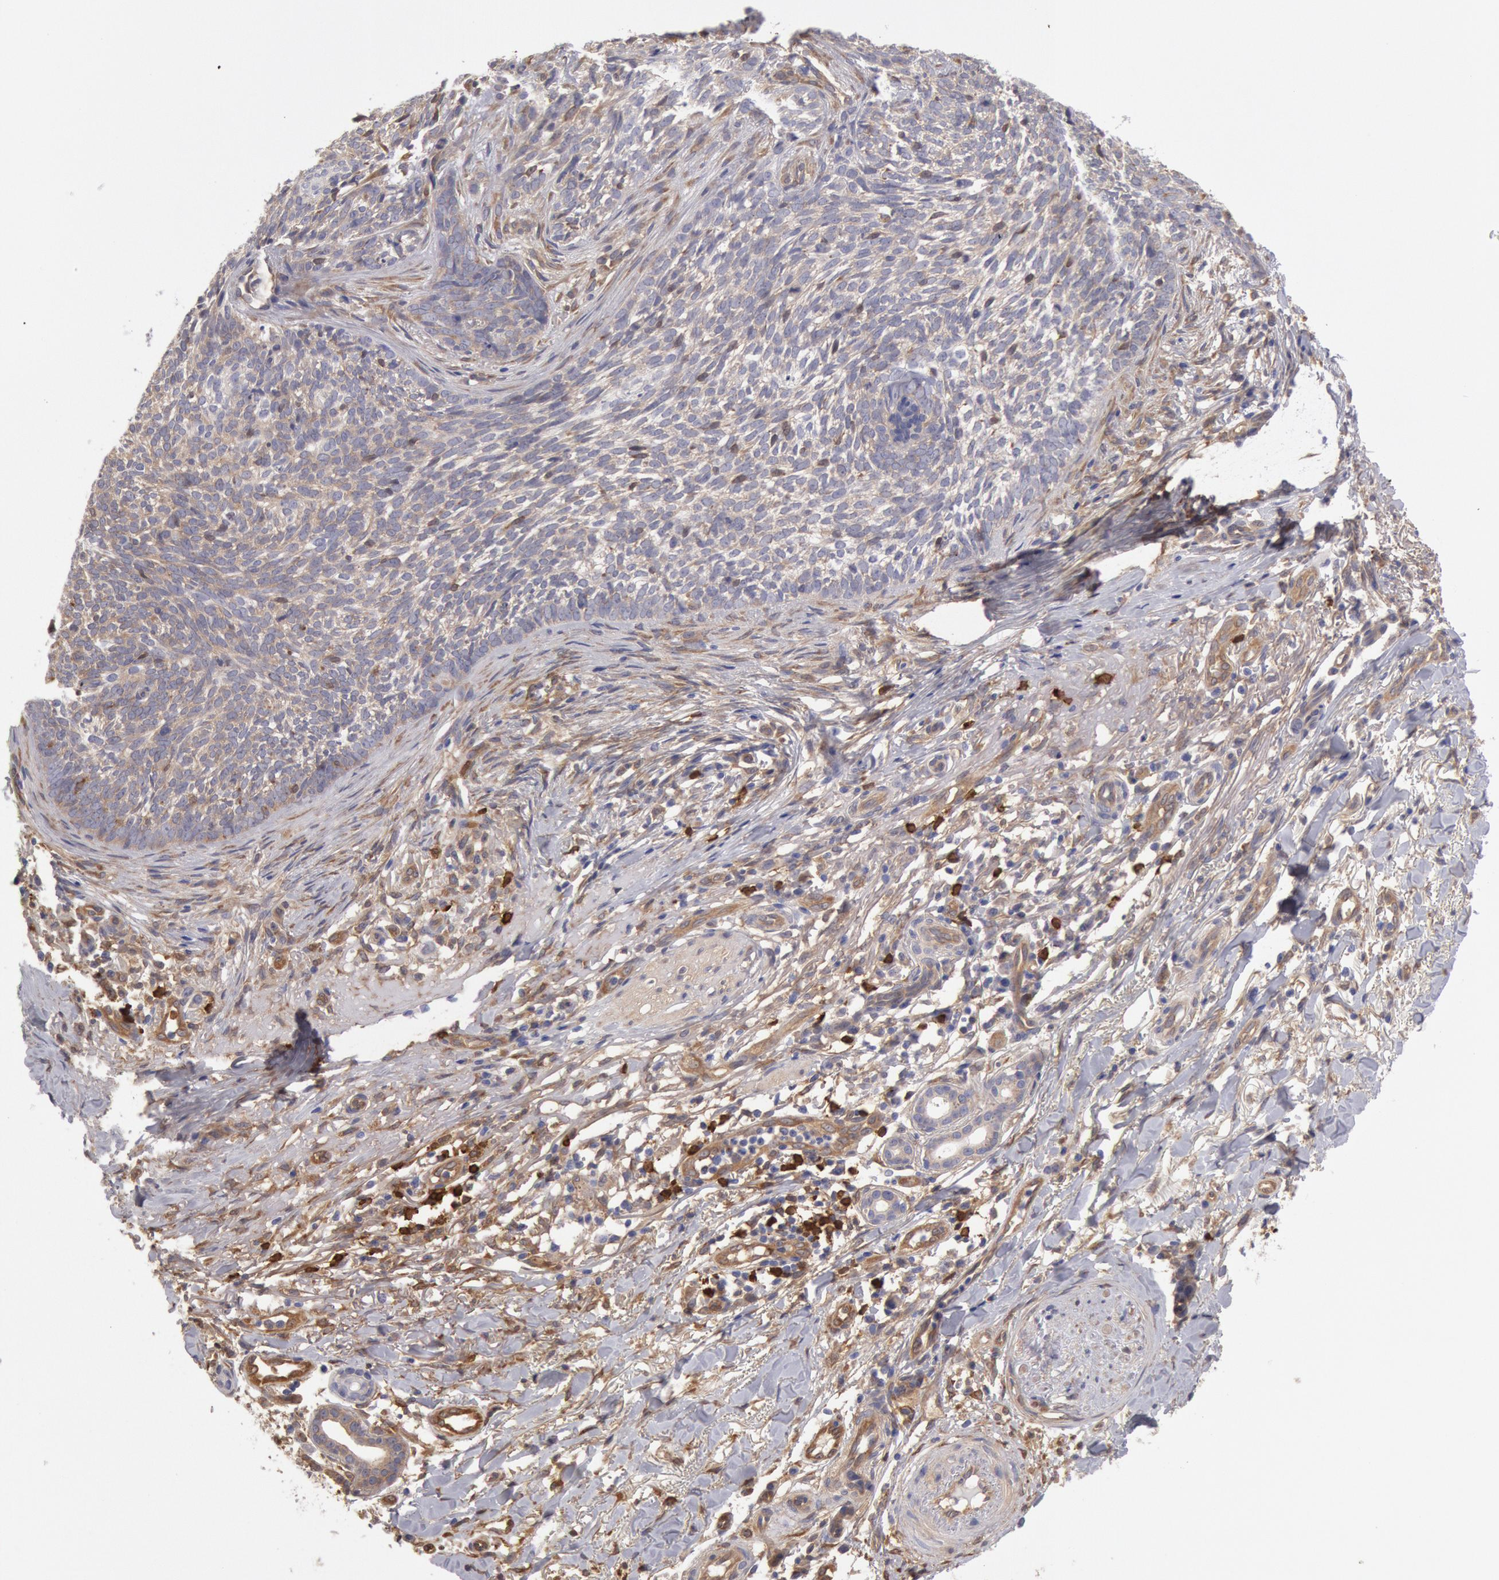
{"staining": {"intensity": "weak", "quantity": "25%-75%", "location": "cytoplasmic/membranous"}, "tissue": "skin cancer", "cell_type": "Tumor cells", "image_type": "cancer", "snomed": [{"axis": "morphology", "description": "Basal cell carcinoma"}, {"axis": "topography", "description": "Skin"}], "caption": "The immunohistochemical stain highlights weak cytoplasmic/membranous expression in tumor cells of skin cancer (basal cell carcinoma) tissue.", "gene": "CCDC50", "patient": {"sex": "female", "age": 81}}